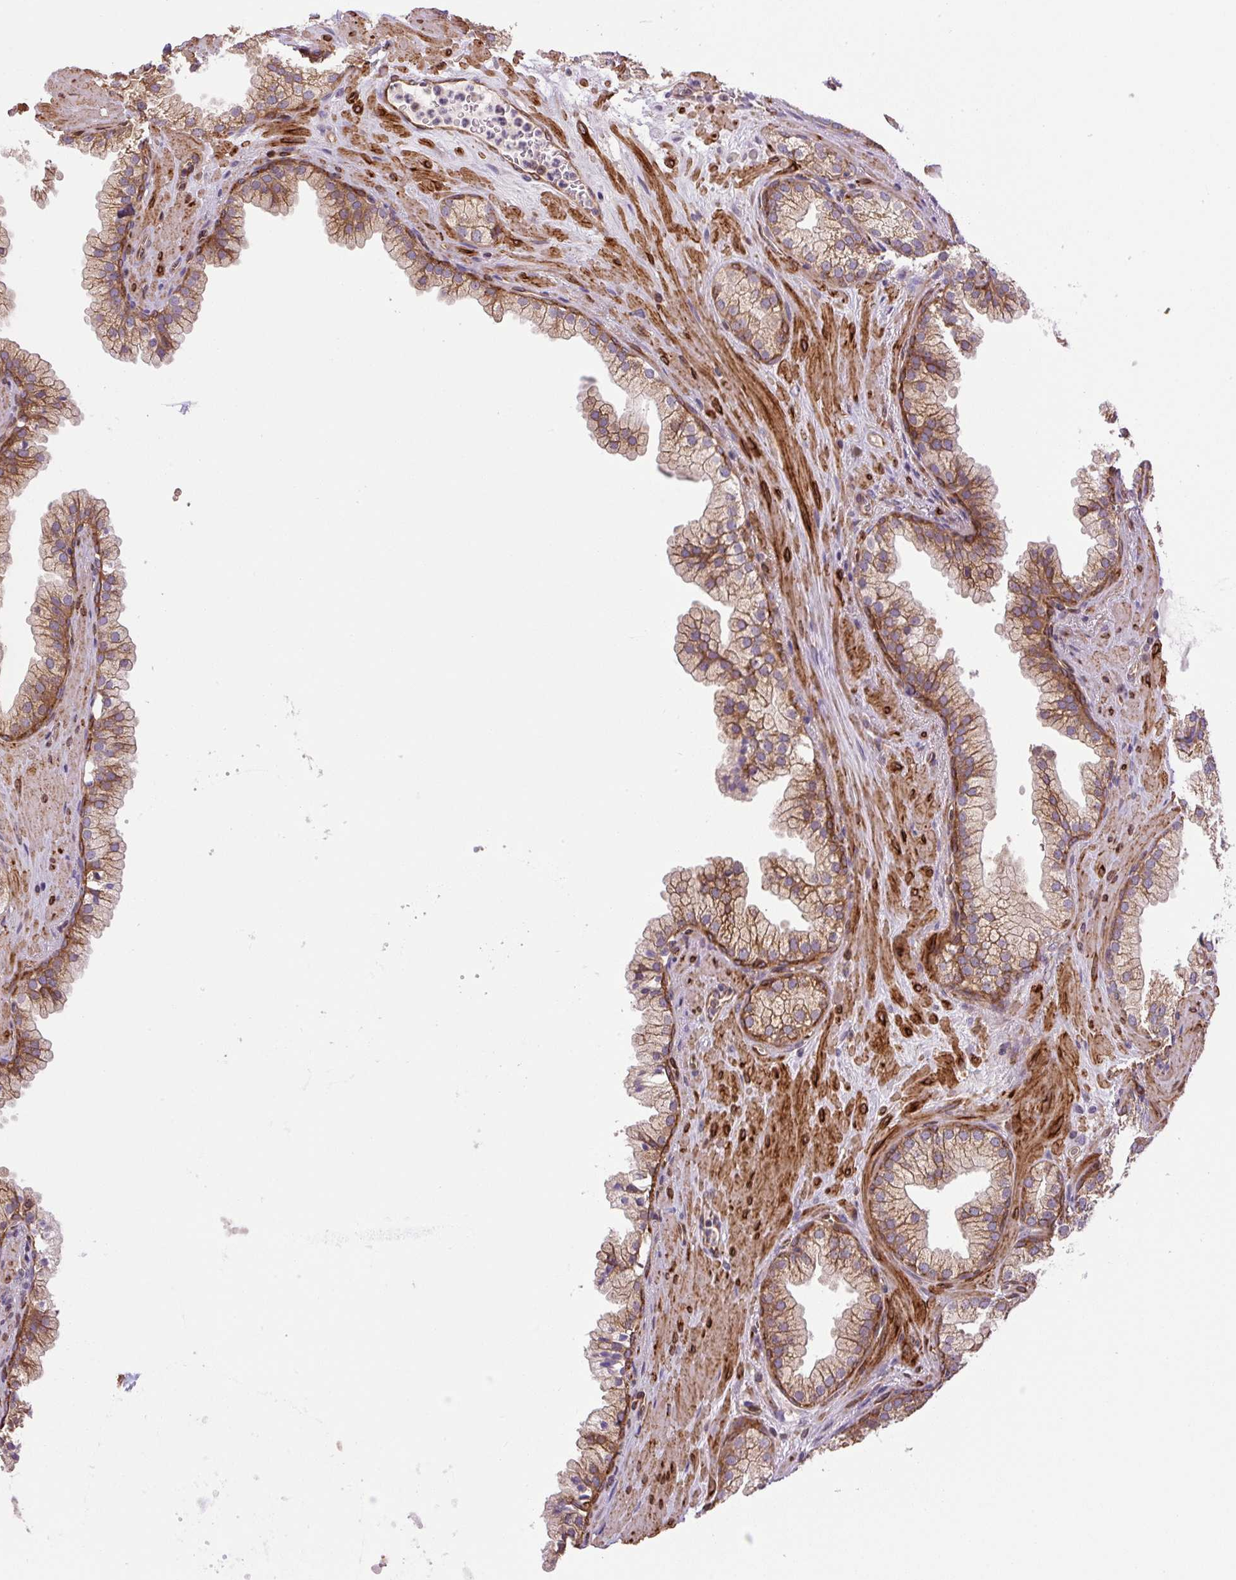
{"staining": {"intensity": "moderate", "quantity": ">75%", "location": "cytoplasmic/membranous"}, "tissue": "prostate", "cell_type": "Glandular cells", "image_type": "normal", "snomed": [{"axis": "morphology", "description": "Normal tissue, NOS"}, {"axis": "topography", "description": "Prostate"}, {"axis": "topography", "description": "Peripheral nerve tissue"}], "caption": "DAB (3,3'-diaminobenzidine) immunohistochemical staining of benign human prostate exhibits moderate cytoplasmic/membranous protein staining in approximately >75% of glandular cells. (Stains: DAB (3,3'-diaminobenzidine) in brown, nuclei in blue, Microscopy: brightfield microscopy at high magnification).", "gene": "SEPTIN10", "patient": {"sex": "male", "age": 61}}